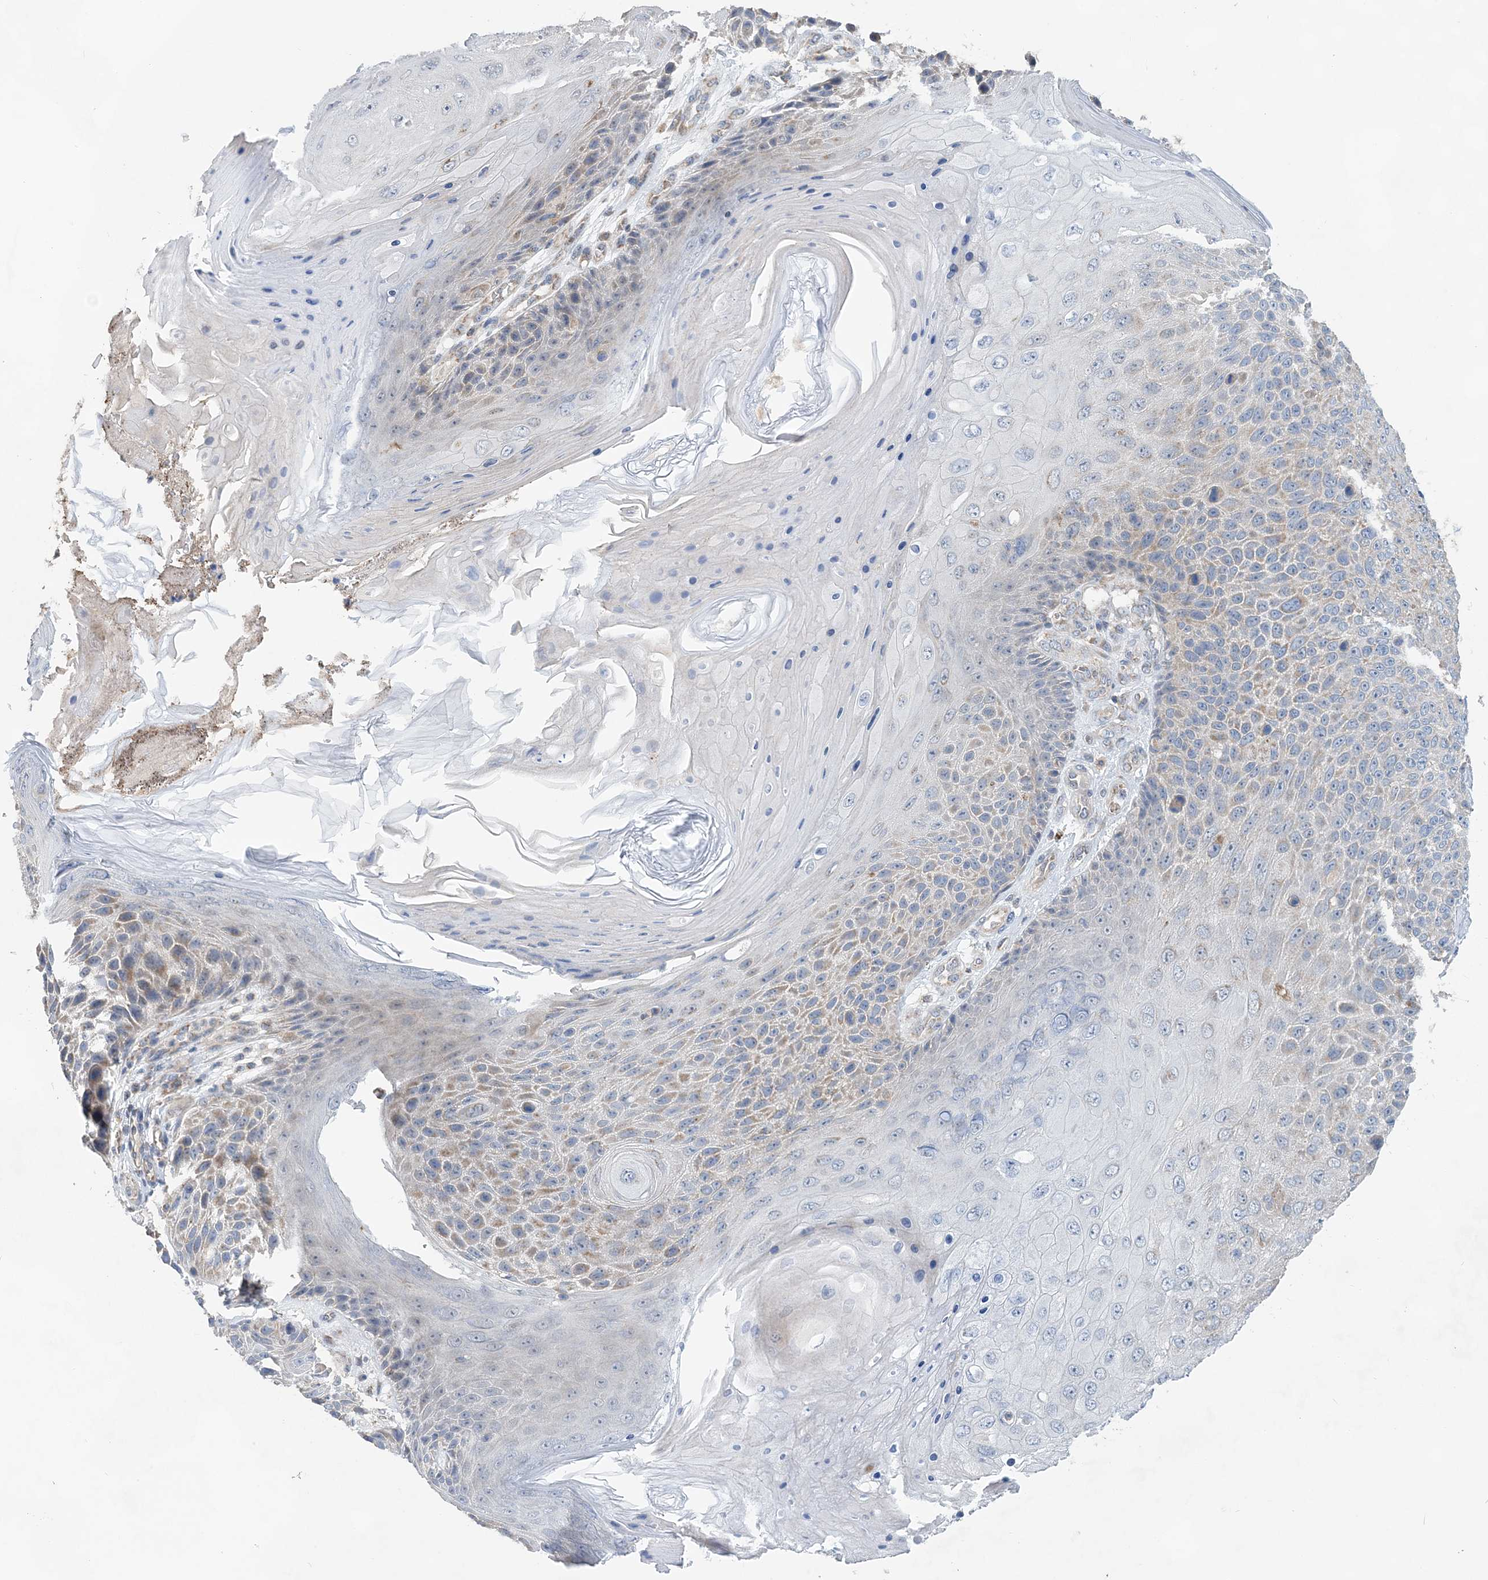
{"staining": {"intensity": "weak", "quantity": "<25%", "location": "cytoplasmic/membranous"}, "tissue": "skin cancer", "cell_type": "Tumor cells", "image_type": "cancer", "snomed": [{"axis": "morphology", "description": "Squamous cell carcinoma, NOS"}, {"axis": "topography", "description": "Skin"}], "caption": "Immunohistochemical staining of skin cancer (squamous cell carcinoma) reveals no significant expression in tumor cells.", "gene": "TRAPPC13", "patient": {"sex": "female", "age": 88}}